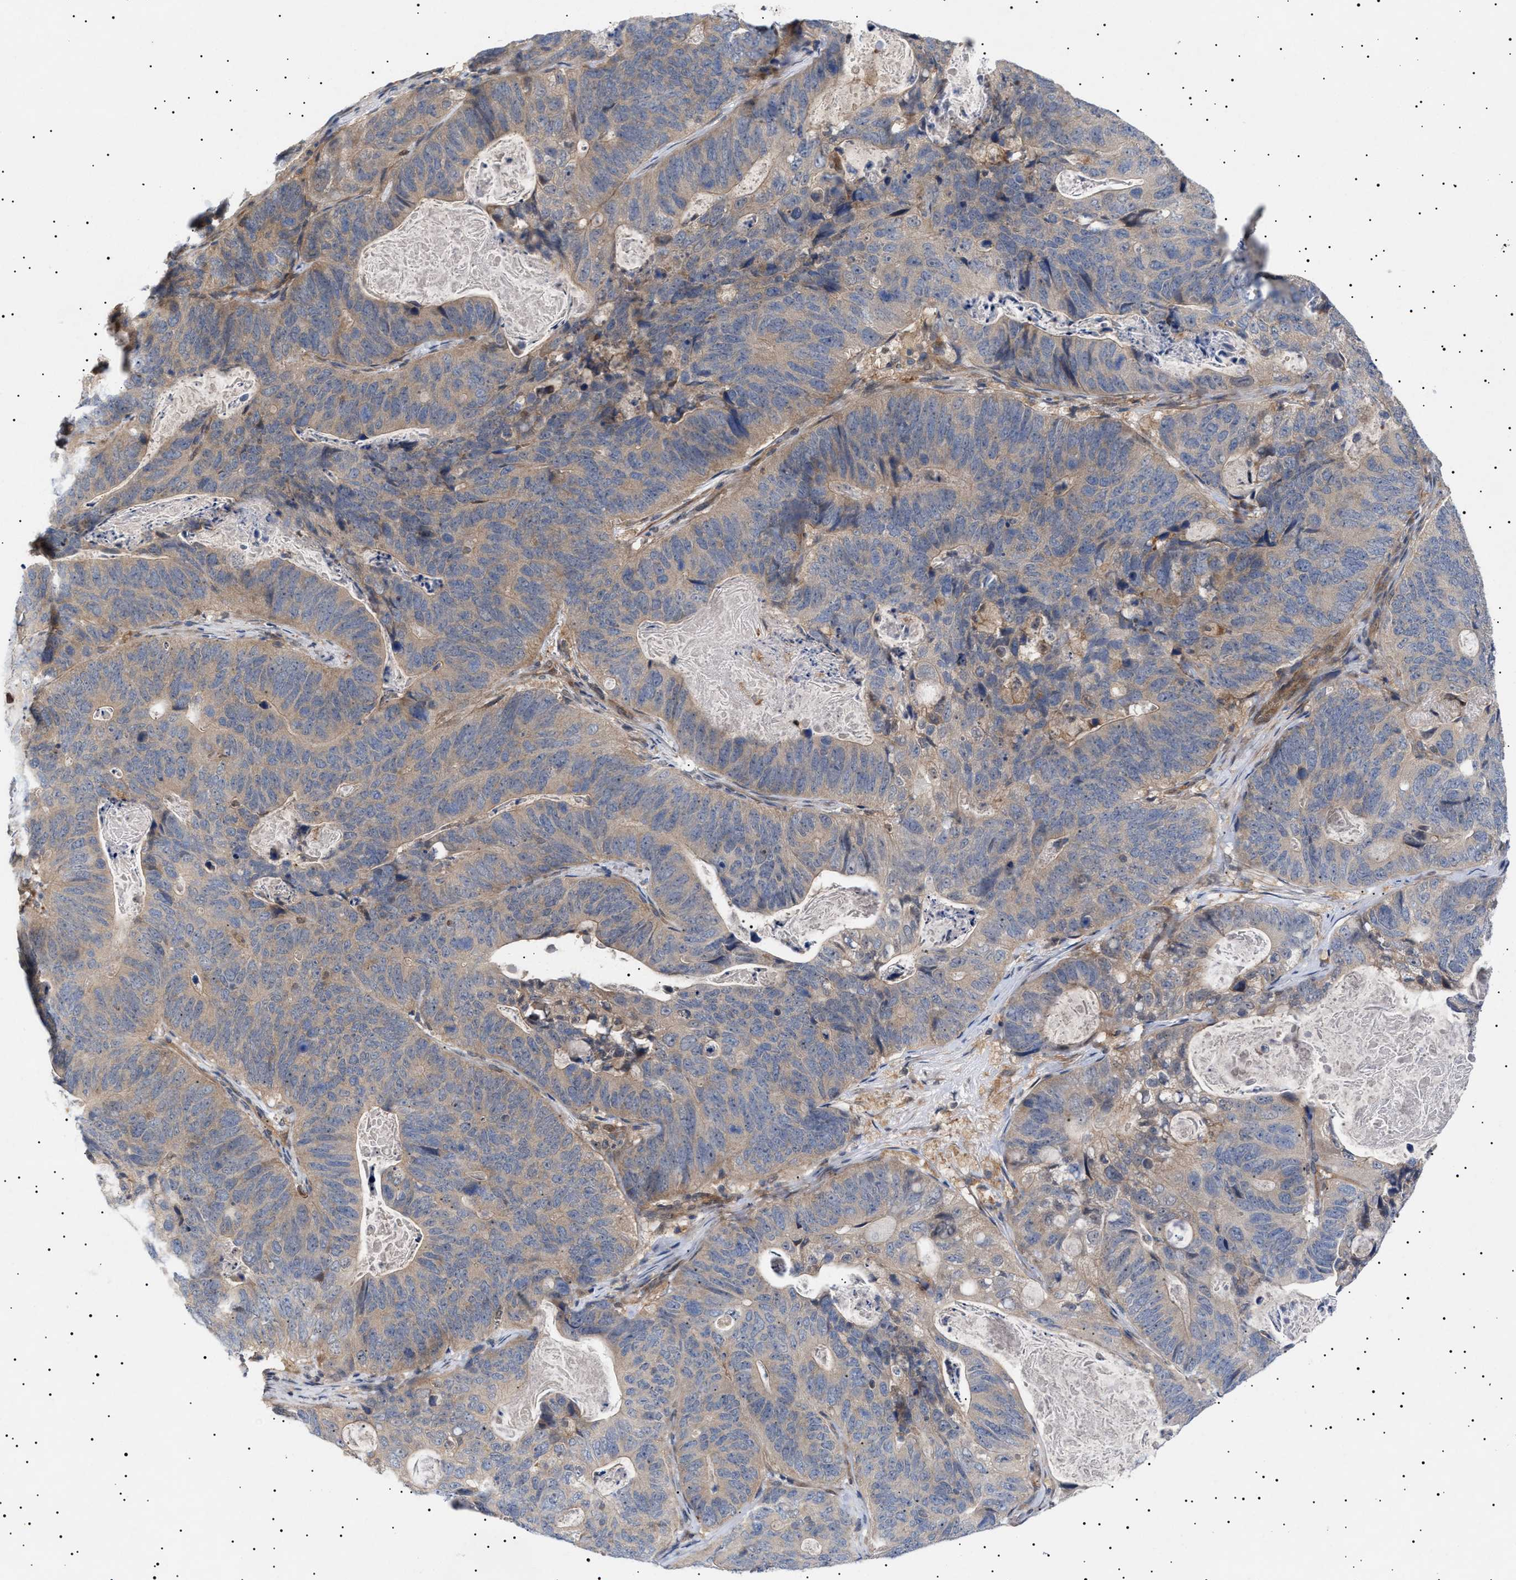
{"staining": {"intensity": "weak", "quantity": ">75%", "location": "cytoplasmic/membranous"}, "tissue": "stomach cancer", "cell_type": "Tumor cells", "image_type": "cancer", "snomed": [{"axis": "morphology", "description": "Normal tissue, NOS"}, {"axis": "morphology", "description": "Adenocarcinoma, NOS"}, {"axis": "topography", "description": "Stomach"}], "caption": "A brown stain highlights weak cytoplasmic/membranous positivity of a protein in human stomach adenocarcinoma tumor cells. The protein of interest is stained brown, and the nuclei are stained in blue (DAB (3,3'-diaminobenzidine) IHC with brightfield microscopy, high magnification).", "gene": "NPLOC4", "patient": {"sex": "female", "age": 89}}